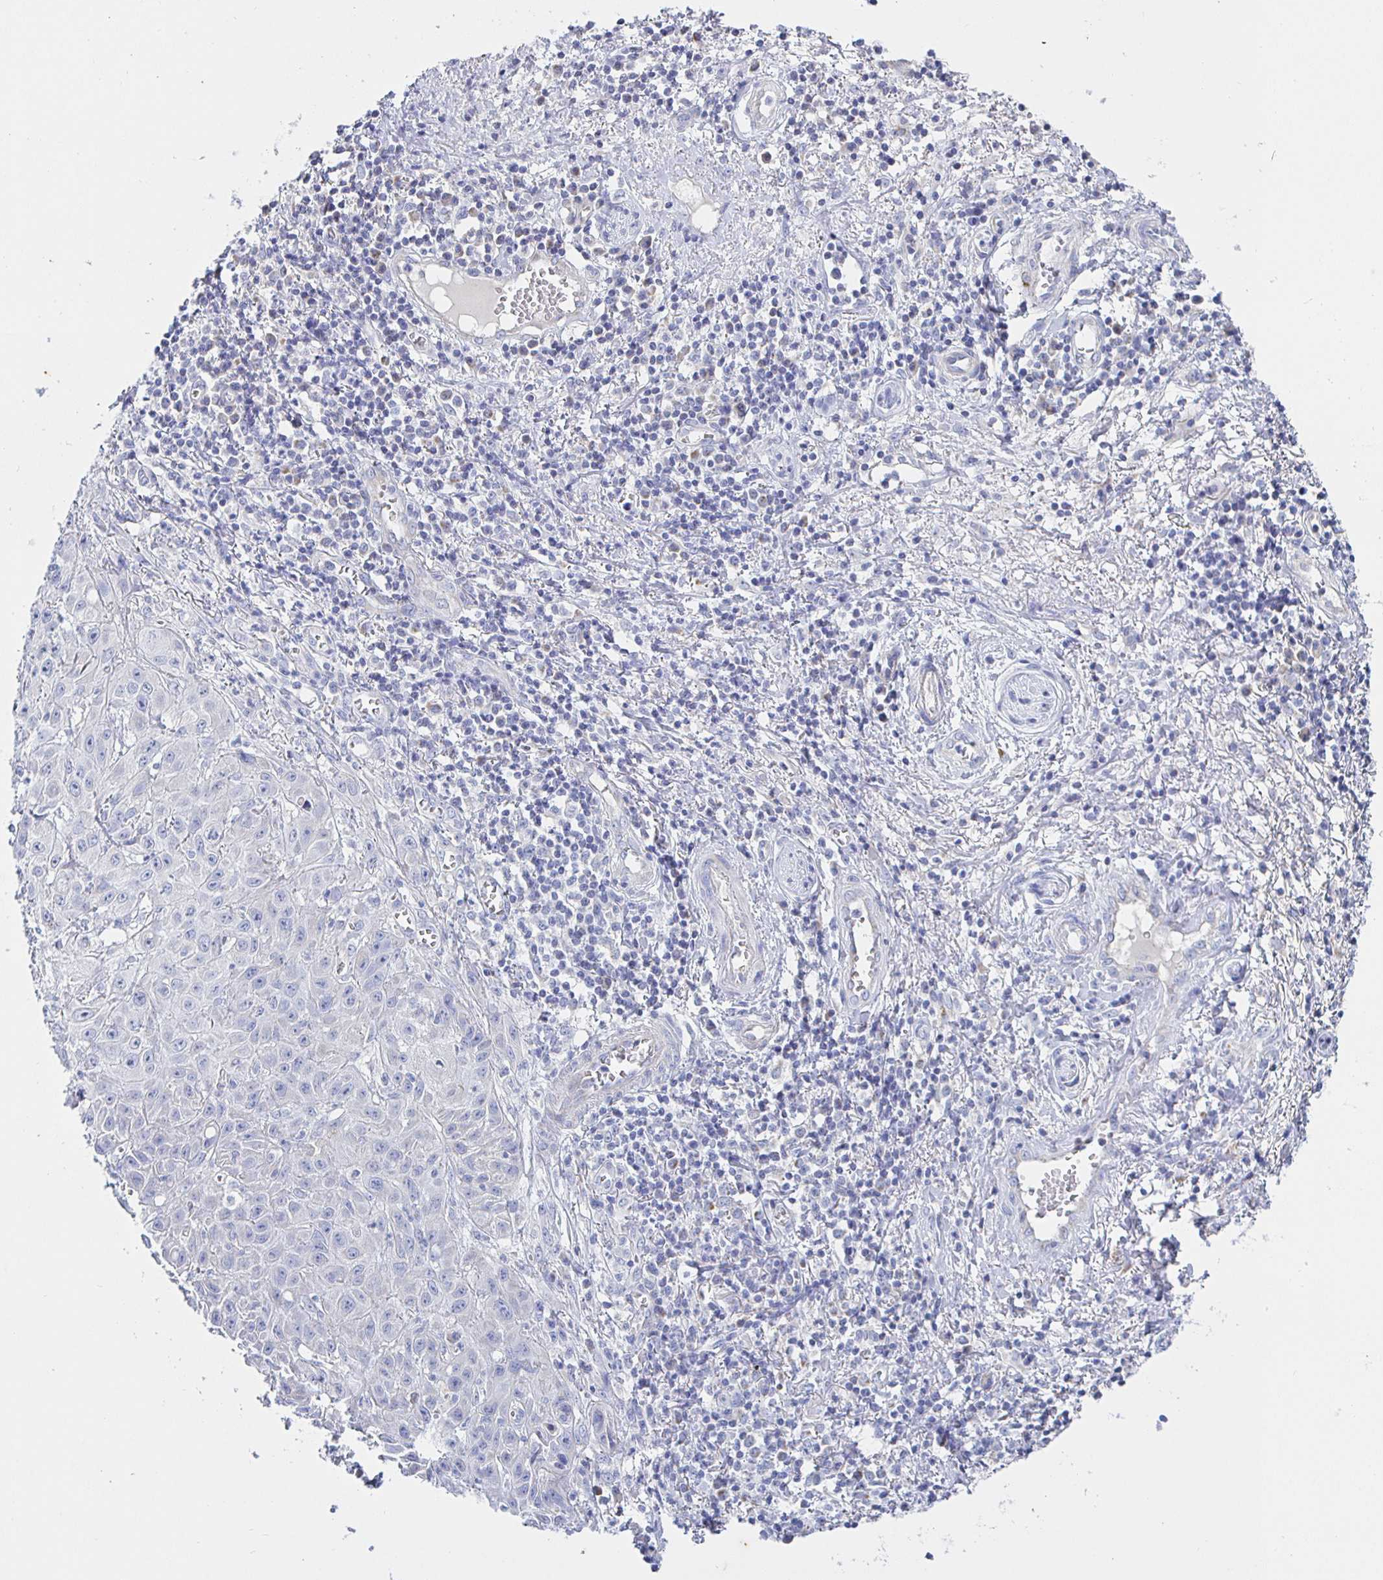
{"staining": {"intensity": "negative", "quantity": "none", "location": "none"}, "tissue": "skin cancer", "cell_type": "Tumor cells", "image_type": "cancer", "snomed": [{"axis": "morphology", "description": "Squamous cell carcinoma, NOS"}, {"axis": "topography", "description": "Skin"}, {"axis": "topography", "description": "Vulva"}], "caption": "Skin cancer (squamous cell carcinoma) was stained to show a protein in brown. There is no significant positivity in tumor cells.", "gene": "SYNGR4", "patient": {"sex": "female", "age": 71}}